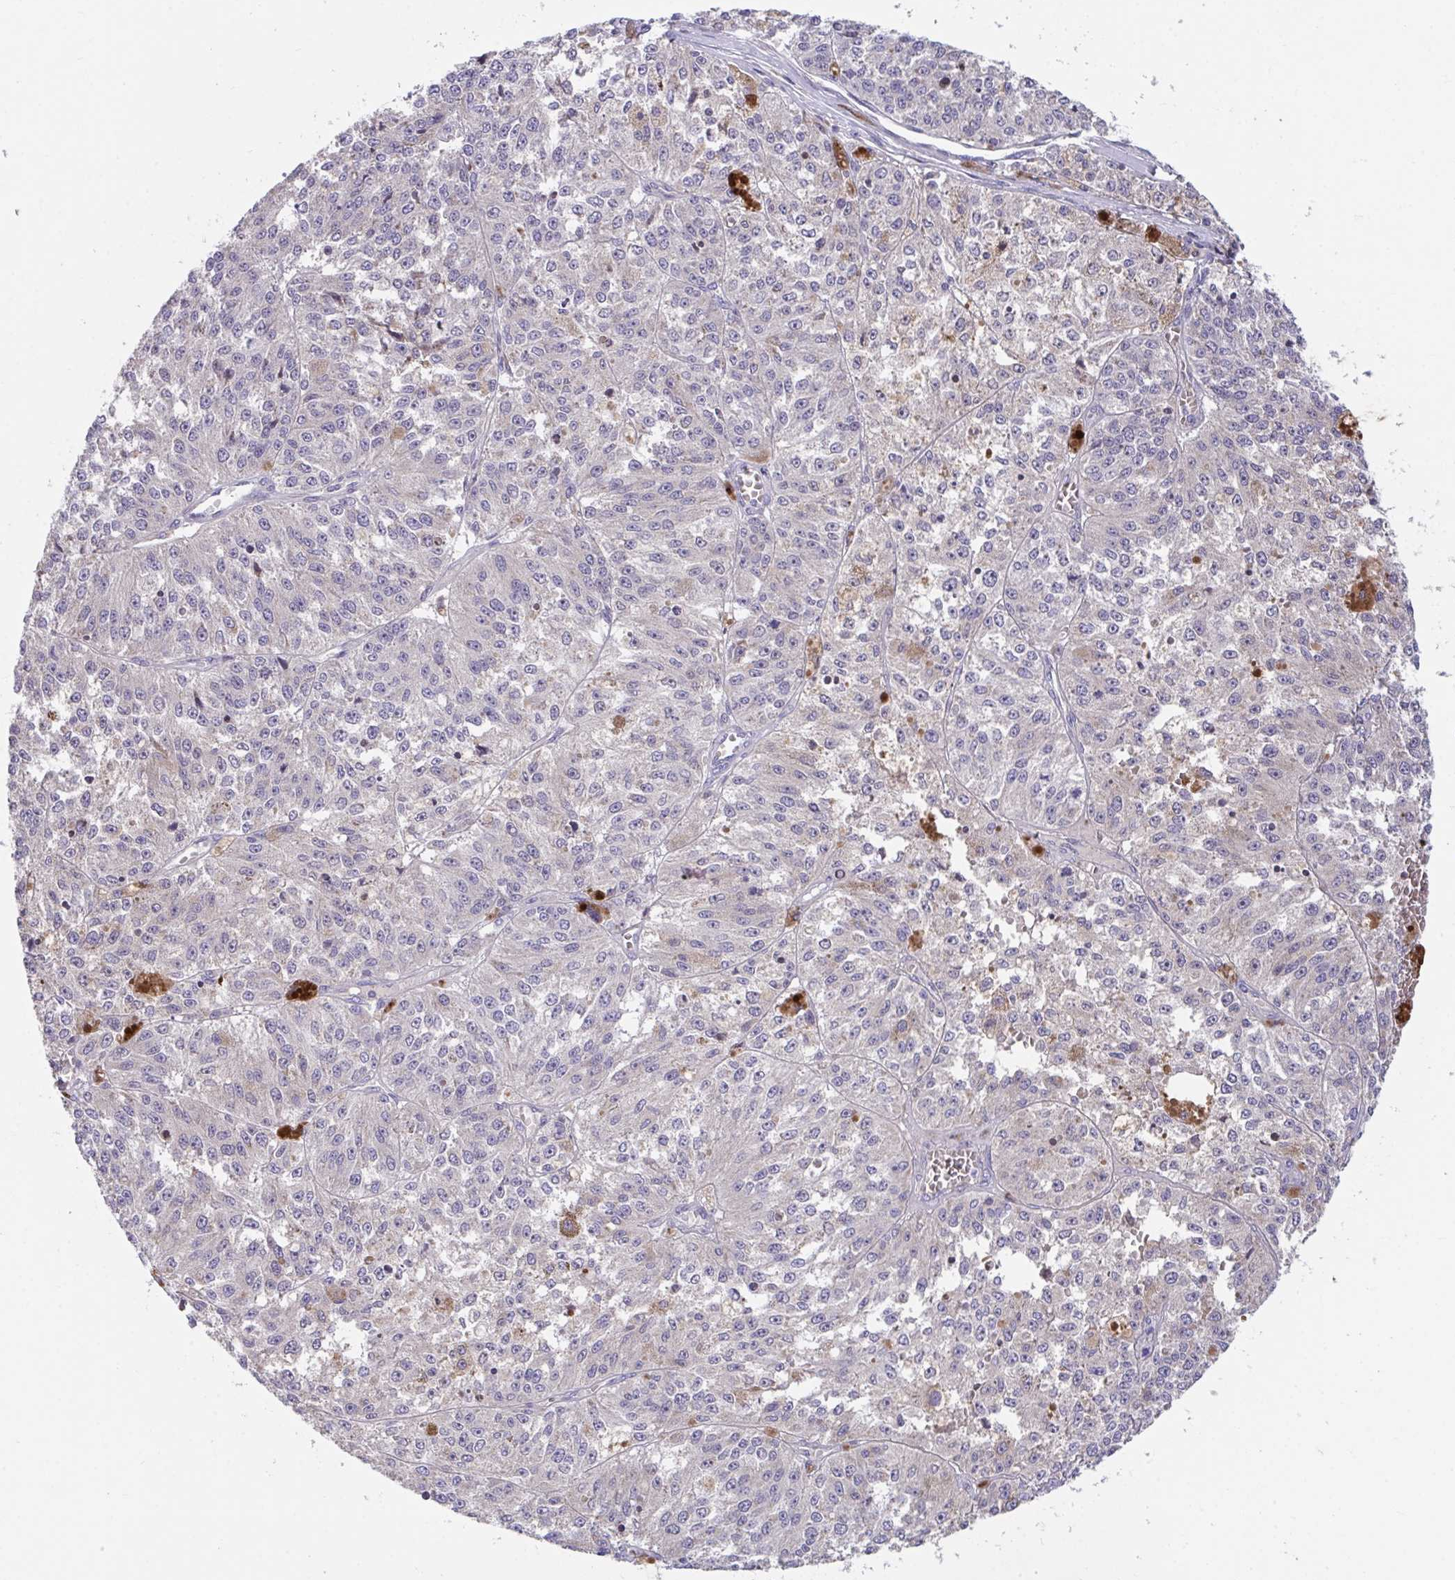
{"staining": {"intensity": "negative", "quantity": "none", "location": "none"}, "tissue": "melanoma", "cell_type": "Tumor cells", "image_type": "cancer", "snomed": [{"axis": "morphology", "description": "Malignant melanoma, Metastatic site"}, {"axis": "topography", "description": "Lymph node"}], "caption": "Melanoma stained for a protein using immunohistochemistry displays no staining tumor cells.", "gene": "SUSD4", "patient": {"sex": "female", "age": 64}}